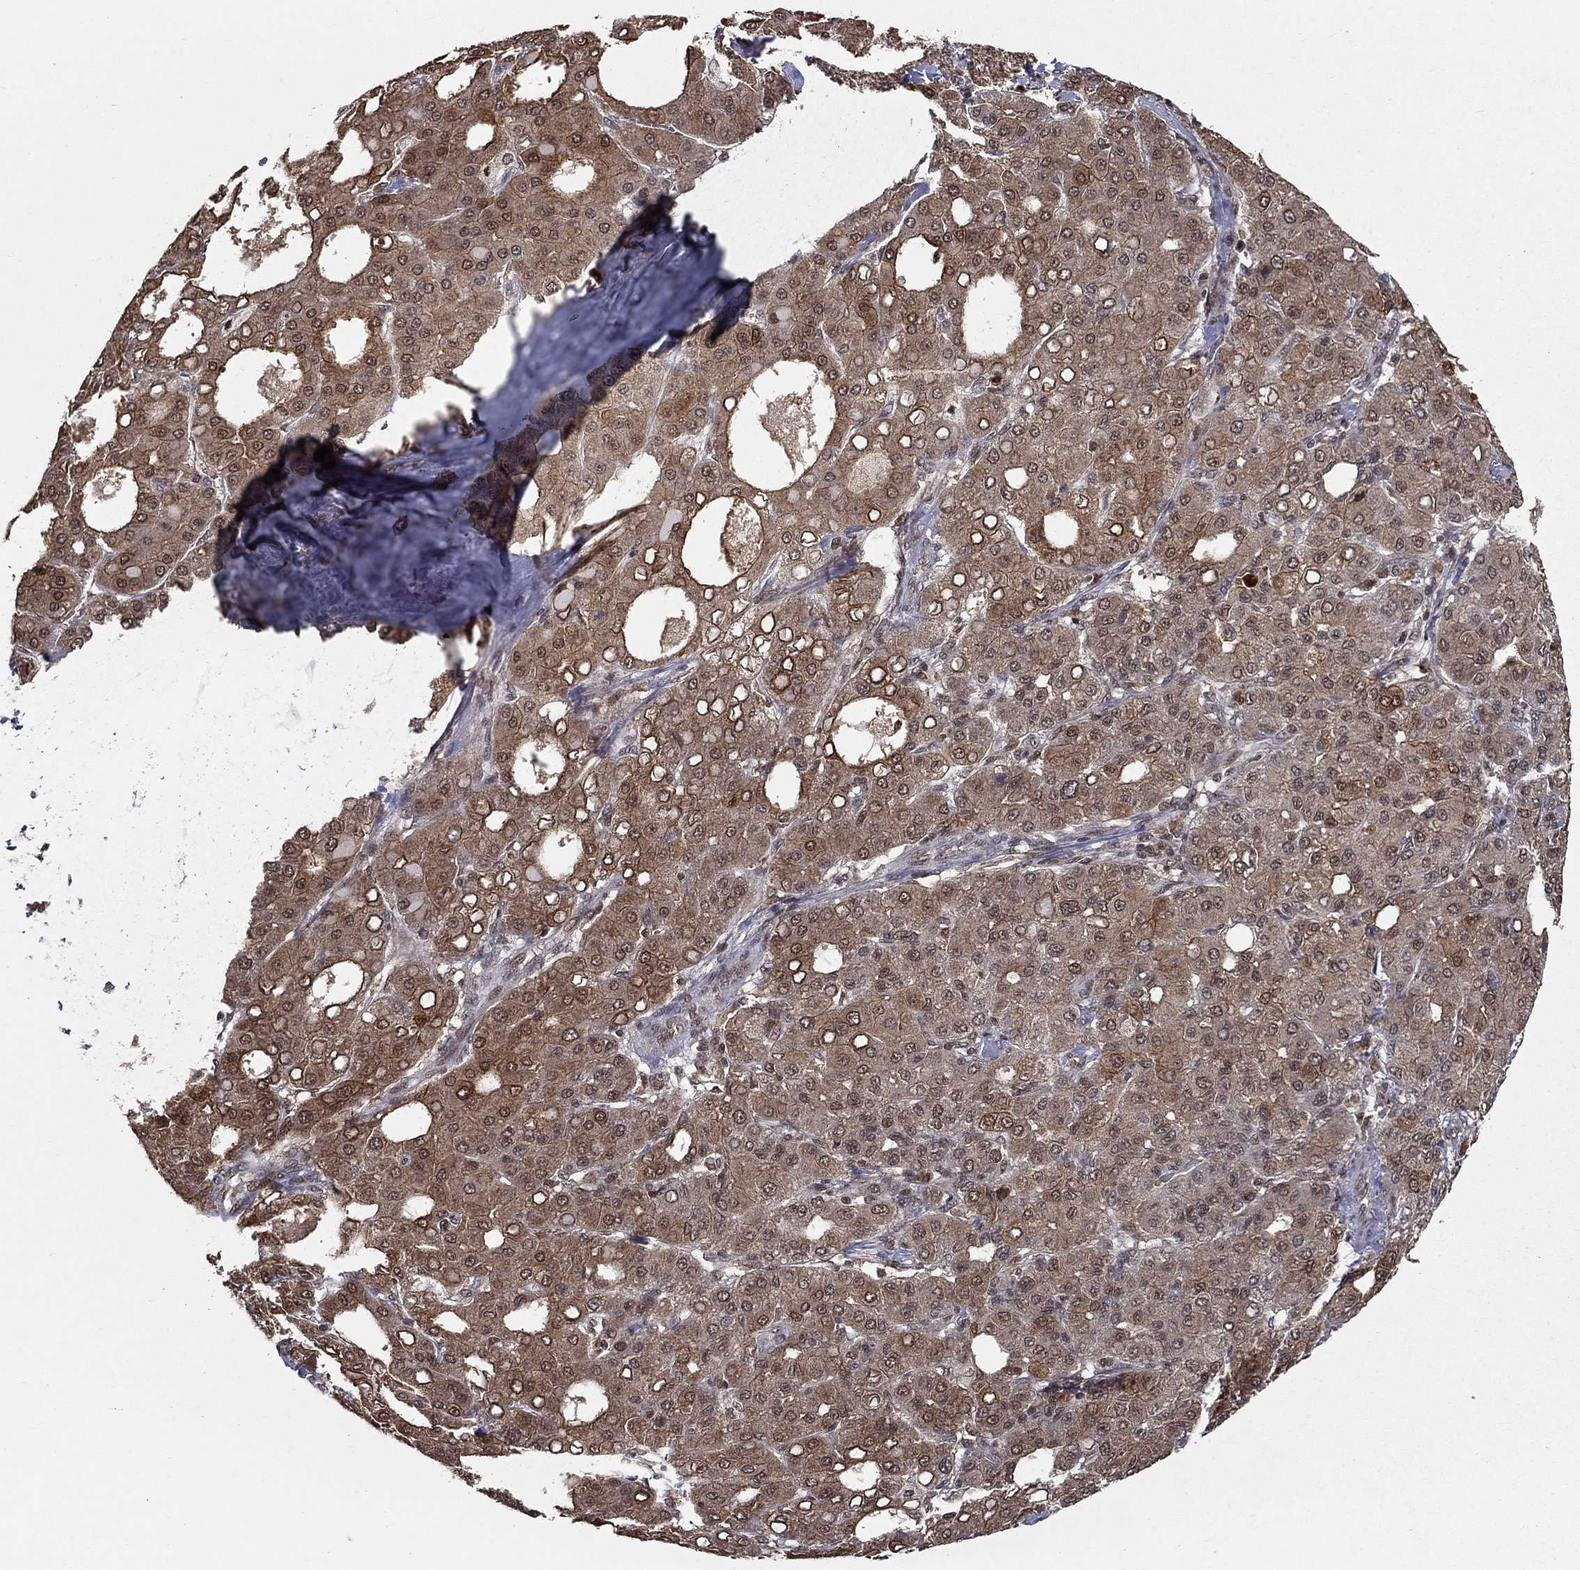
{"staining": {"intensity": "moderate", "quantity": "25%-75%", "location": "cytoplasmic/membranous"}, "tissue": "liver cancer", "cell_type": "Tumor cells", "image_type": "cancer", "snomed": [{"axis": "morphology", "description": "Carcinoma, Hepatocellular, NOS"}, {"axis": "topography", "description": "Liver"}], "caption": "About 25%-75% of tumor cells in human liver cancer (hepatocellular carcinoma) reveal moderate cytoplasmic/membranous protein positivity as visualized by brown immunohistochemical staining.", "gene": "CDCA7L", "patient": {"sex": "male", "age": 65}}